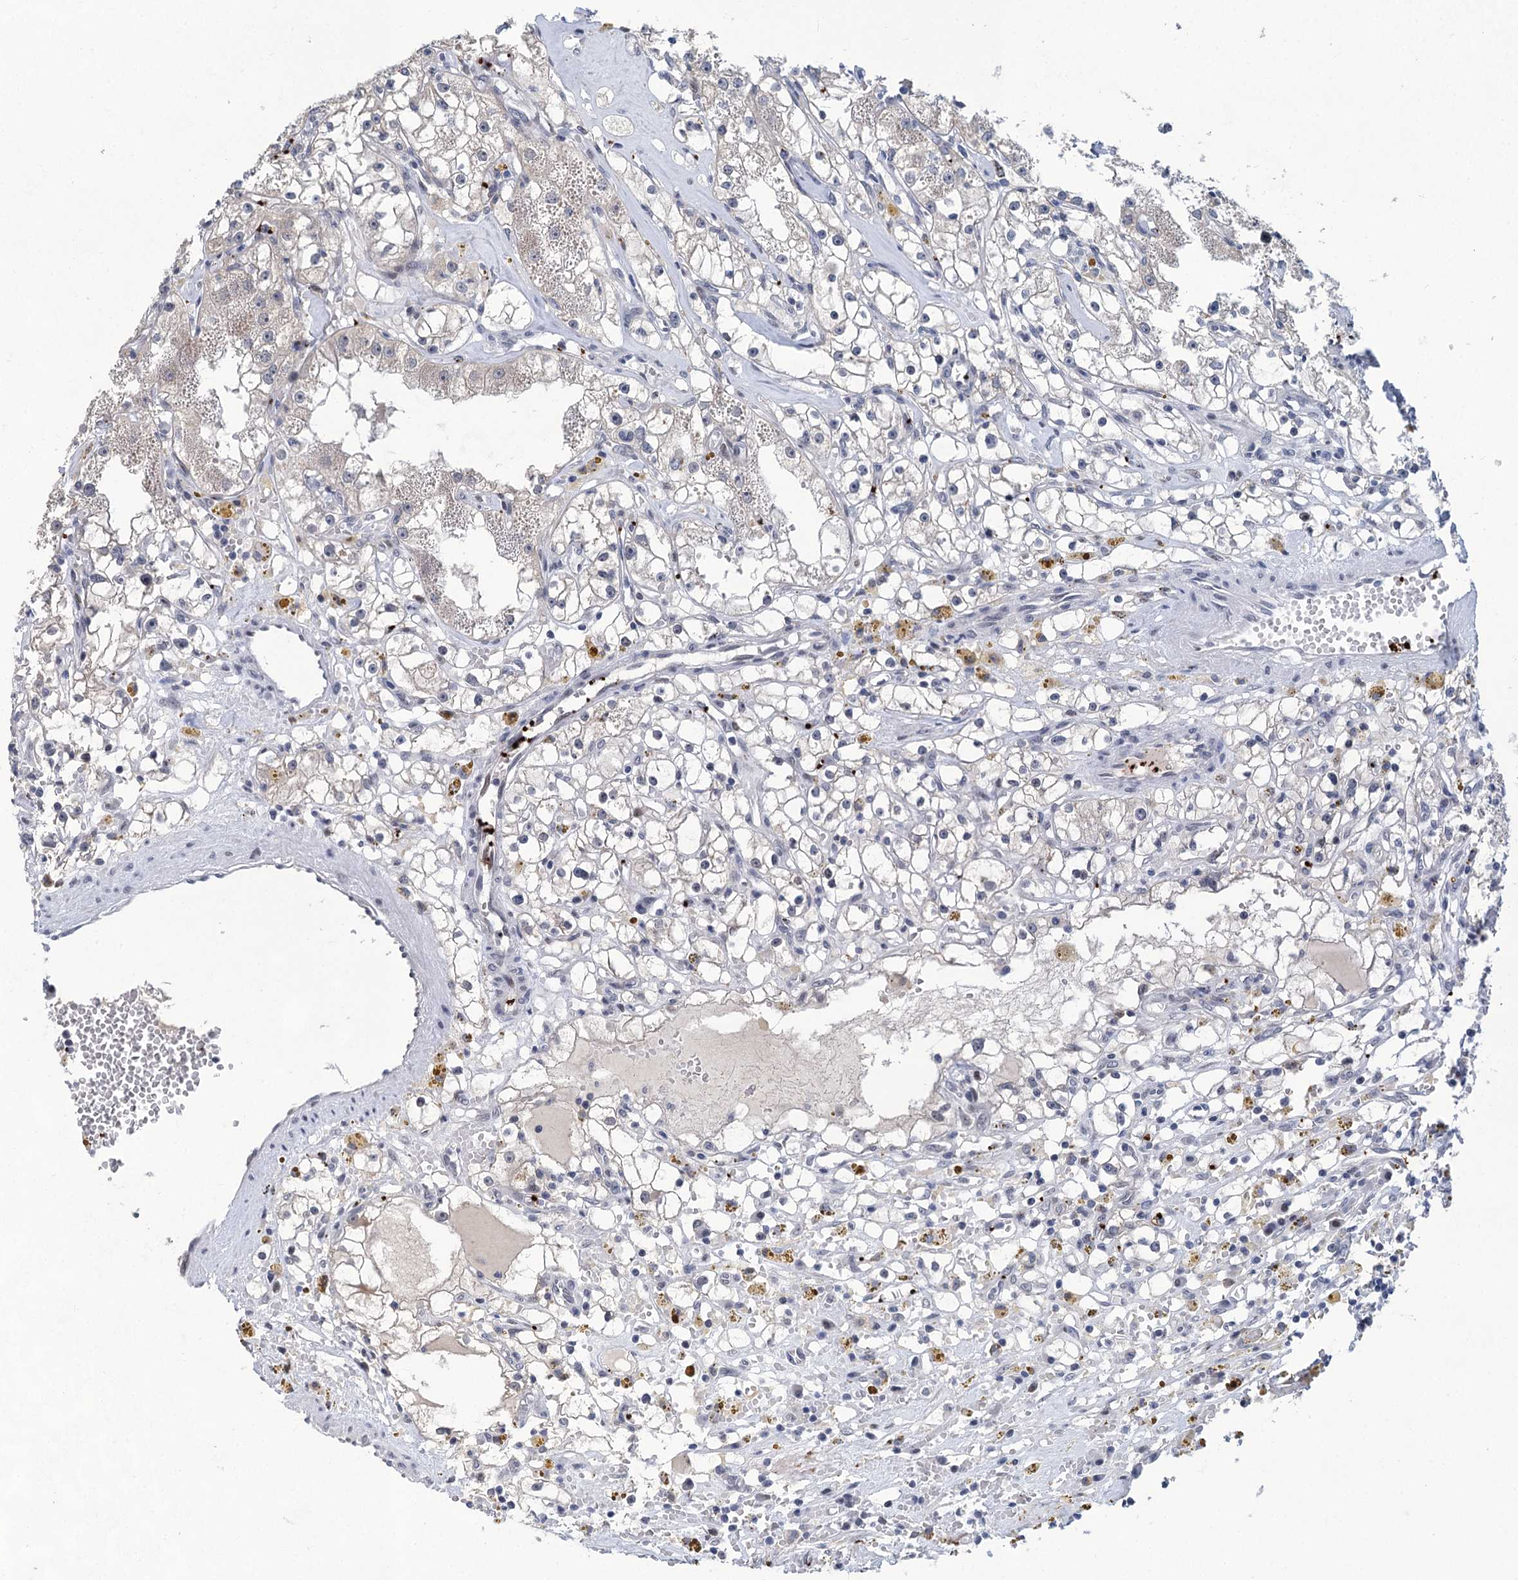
{"staining": {"intensity": "negative", "quantity": "none", "location": "none"}, "tissue": "renal cancer", "cell_type": "Tumor cells", "image_type": "cancer", "snomed": [{"axis": "morphology", "description": "Adenocarcinoma, NOS"}, {"axis": "topography", "description": "Kidney"}], "caption": "DAB immunohistochemical staining of human renal cancer (adenocarcinoma) displays no significant staining in tumor cells.", "gene": "MON2", "patient": {"sex": "male", "age": 56}}